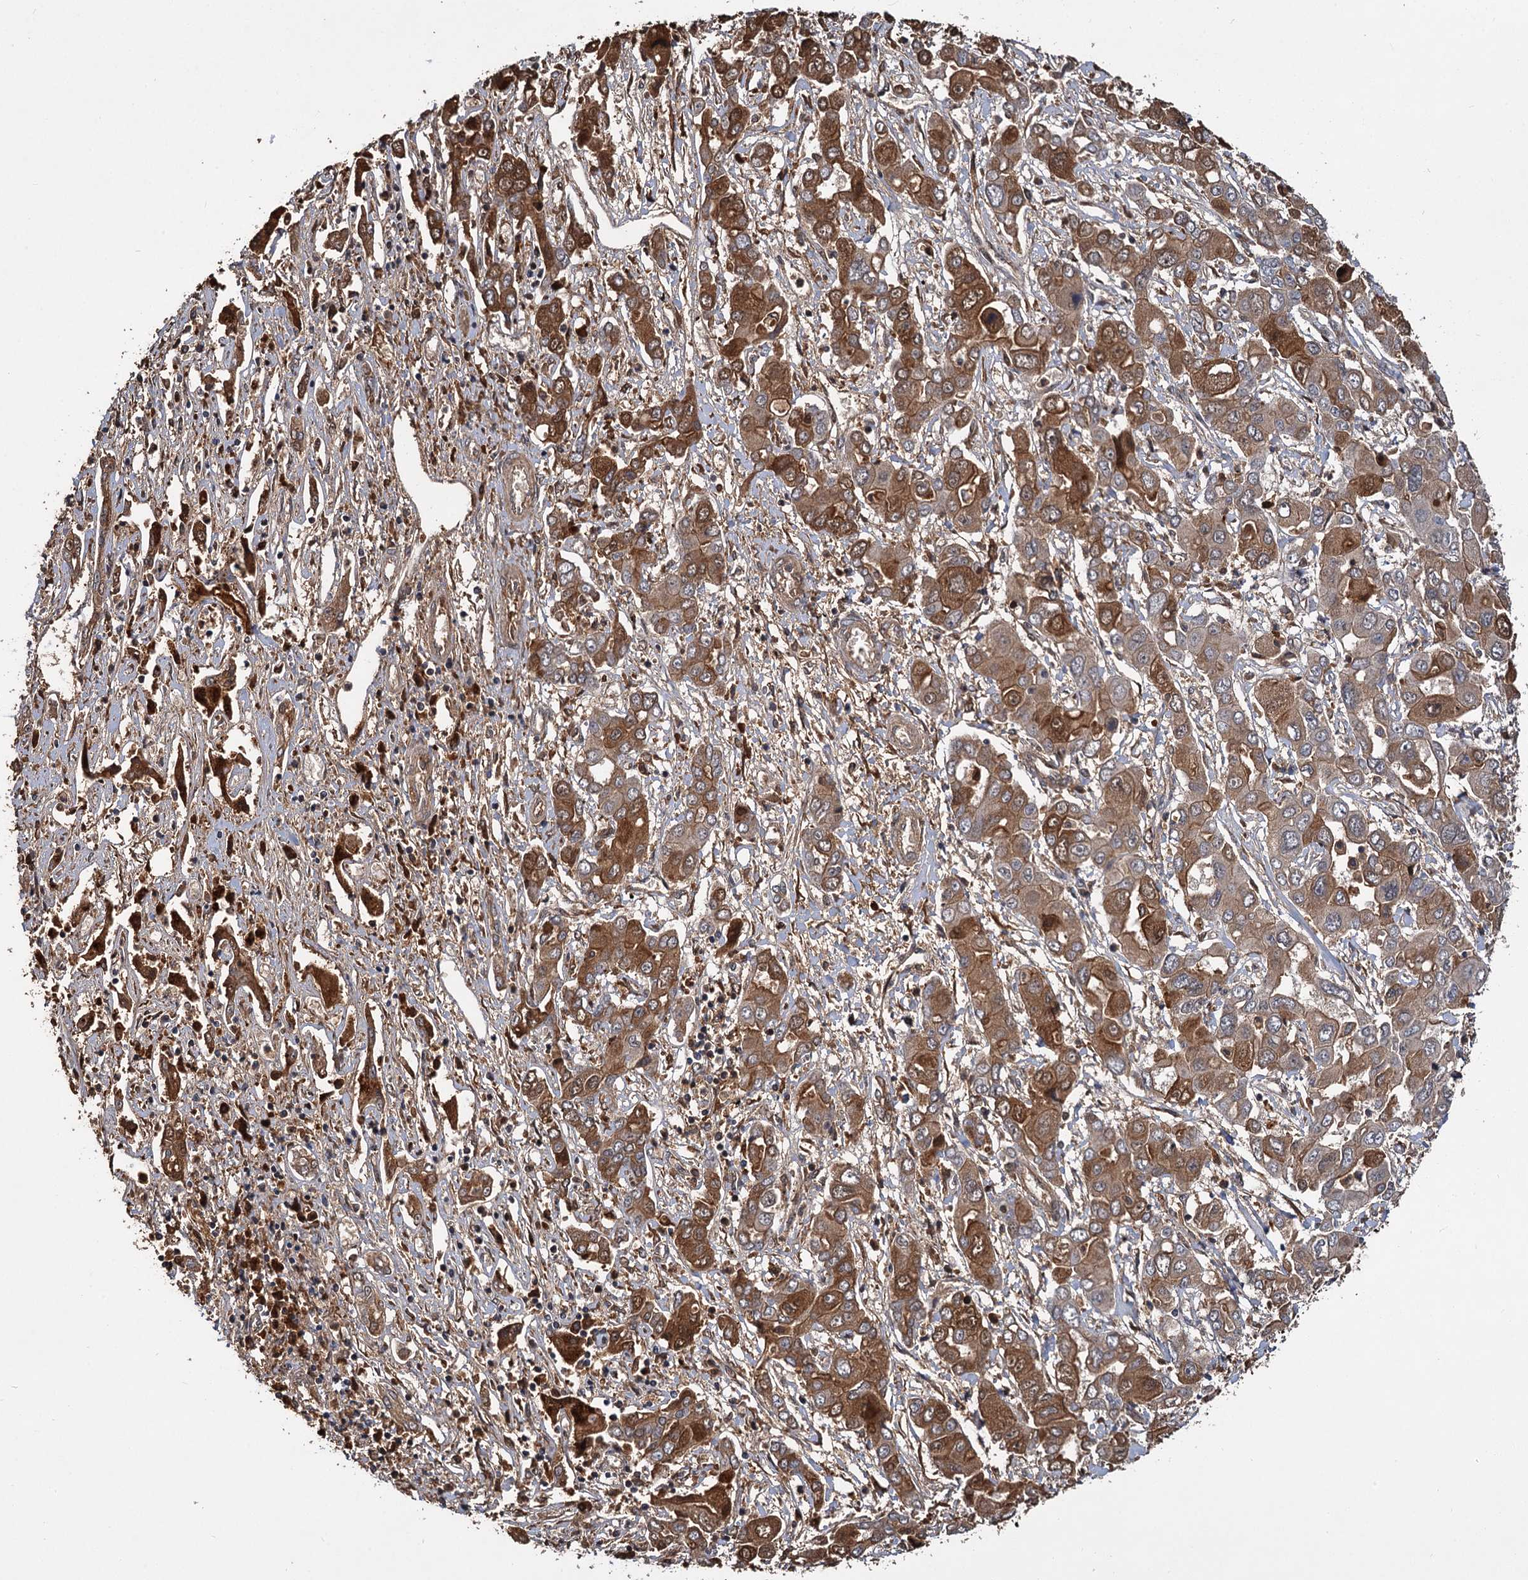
{"staining": {"intensity": "moderate", "quantity": ">75%", "location": "cytoplasmic/membranous"}, "tissue": "liver cancer", "cell_type": "Tumor cells", "image_type": "cancer", "snomed": [{"axis": "morphology", "description": "Cholangiocarcinoma"}, {"axis": "topography", "description": "Liver"}], "caption": "Protein analysis of cholangiocarcinoma (liver) tissue demonstrates moderate cytoplasmic/membranous staining in about >75% of tumor cells.", "gene": "MBD6", "patient": {"sex": "male", "age": 67}}